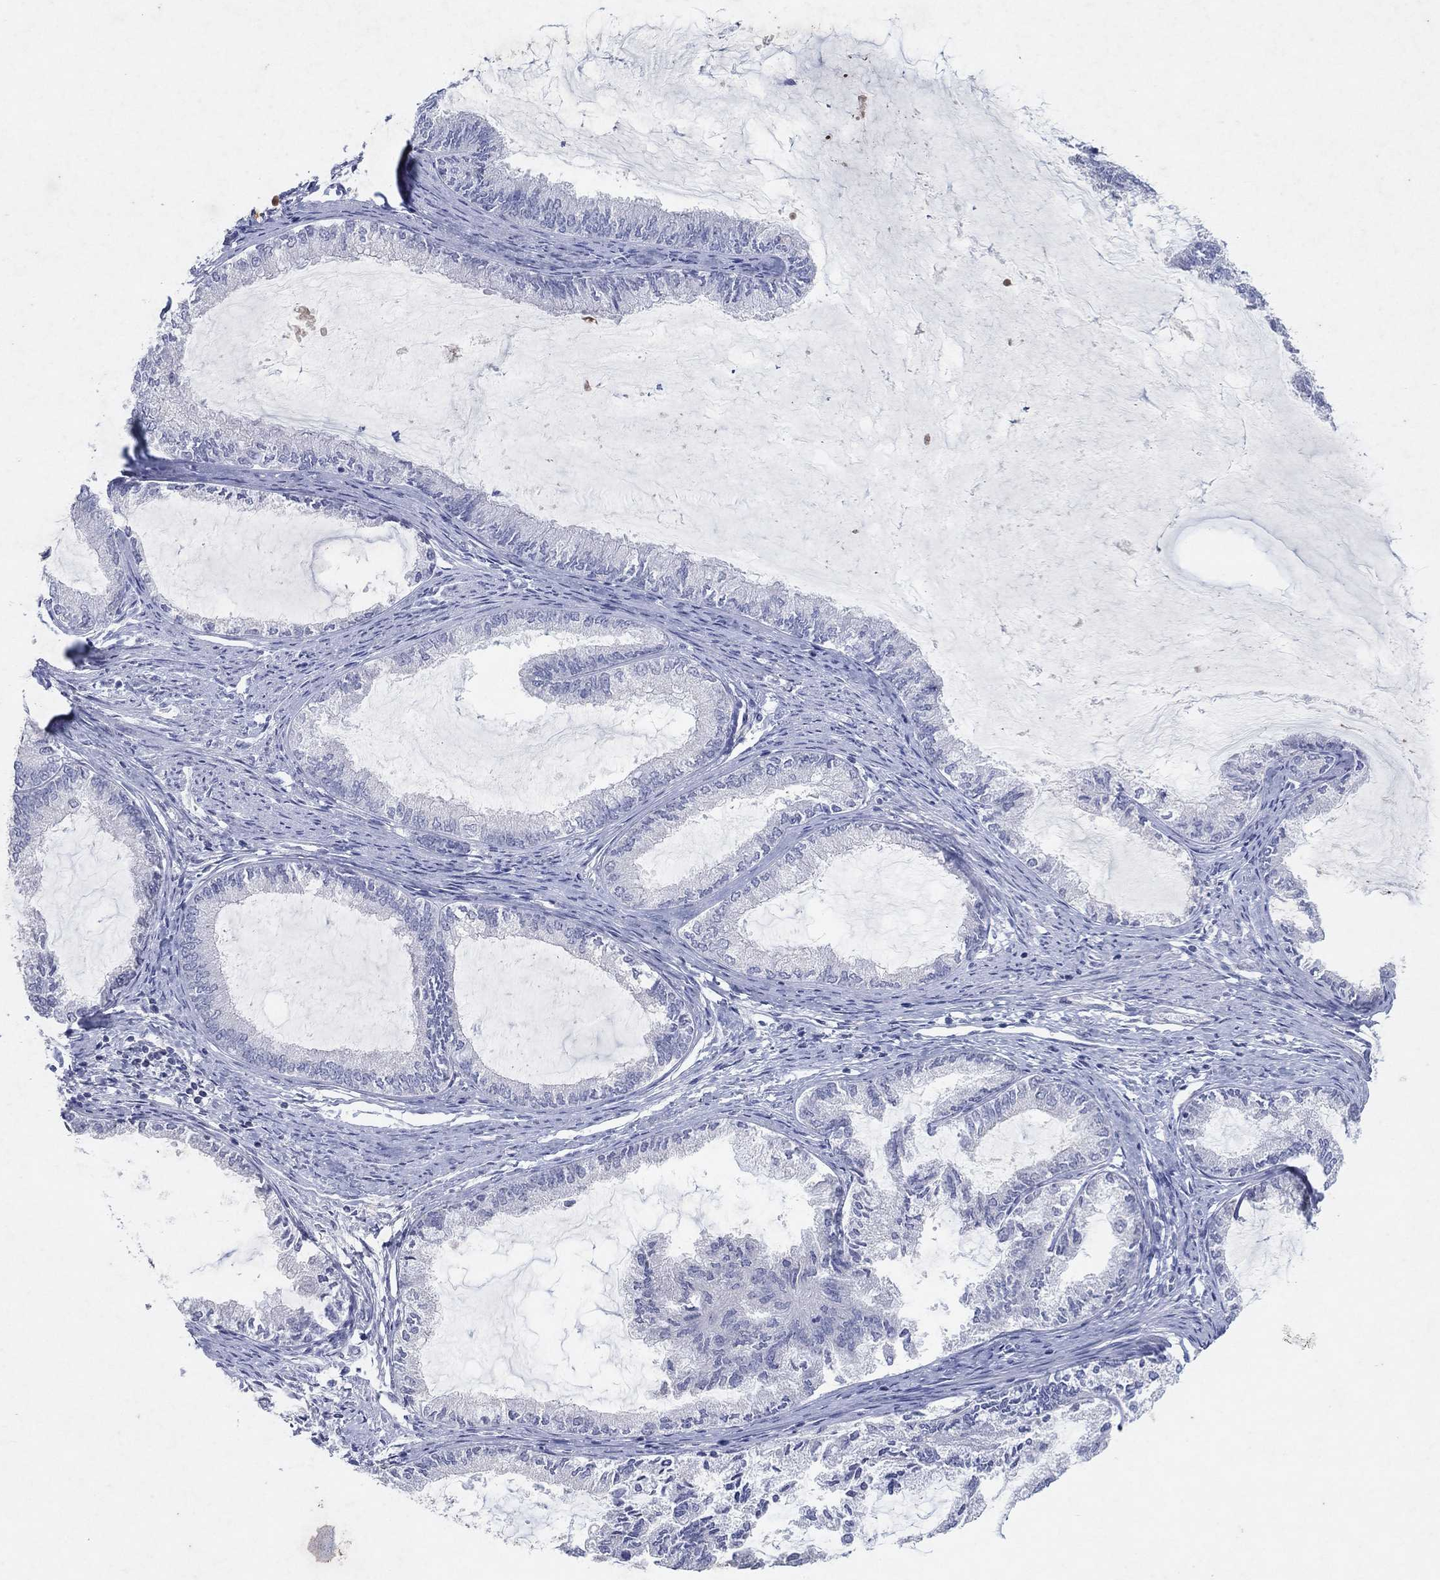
{"staining": {"intensity": "negative", "quantity": "none", "location": "none"}, "tissue": "endometrial cancer", "cell_type": "Tumor cells", "image_type": "cancer", "snomed": [{"axis": "morphology", "description": "Adenocarcinoma, NOS"}, {"axis": "topography", "description": "Endometrium"}], "caption": "There is no significant staining in tumor cells of endometrial cancer (adenocarcinoma).", "gene": "KRT40", "patient": {"sex": "female", "age": 86}}